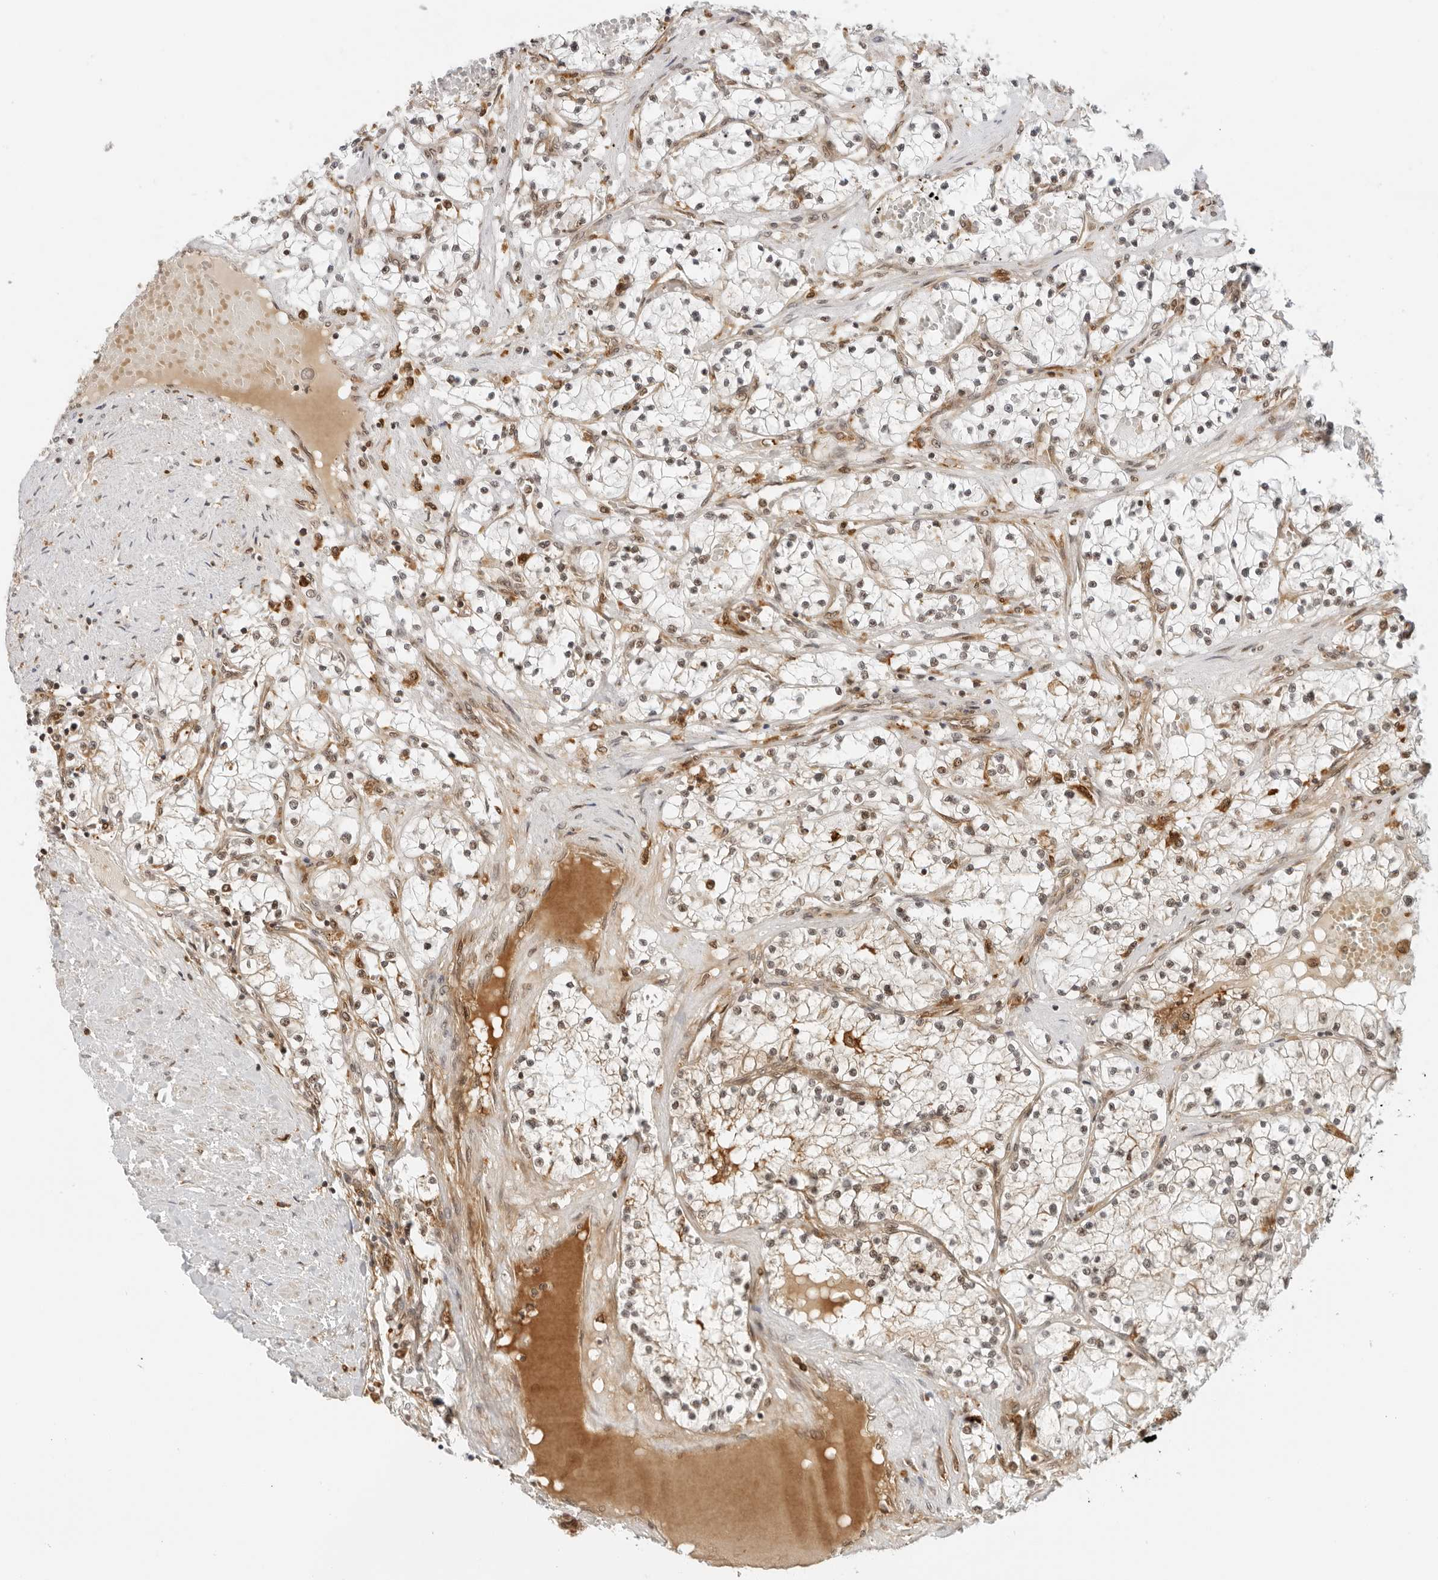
{"staining": {"intensity": "moderate", "quantity": "25%-75%", "location": "cytoplasmic/membranous,nuclear"}, "tissue": "renal cancer", "cell_type": "Tumor cells", "image_type": "cancer", "snomed": [{"axis": "morphology", "description": "Normal tissue, NOS"}, {"axis": "morphology", "description": "Adenocarcinoma, NOS"}, {"axis": "topography", "description": "Kidney"}], "caption": "Protein analysis of renal cancer (adenocarcinoma) tissue shows moderate cytoplasmic/membranous and nuclear staining in approximately 25%-75% of tumor cells. Nuclei are stained in blue.", "gene": "RC3H1", "patient": {"sex": "male", "age": 68}}